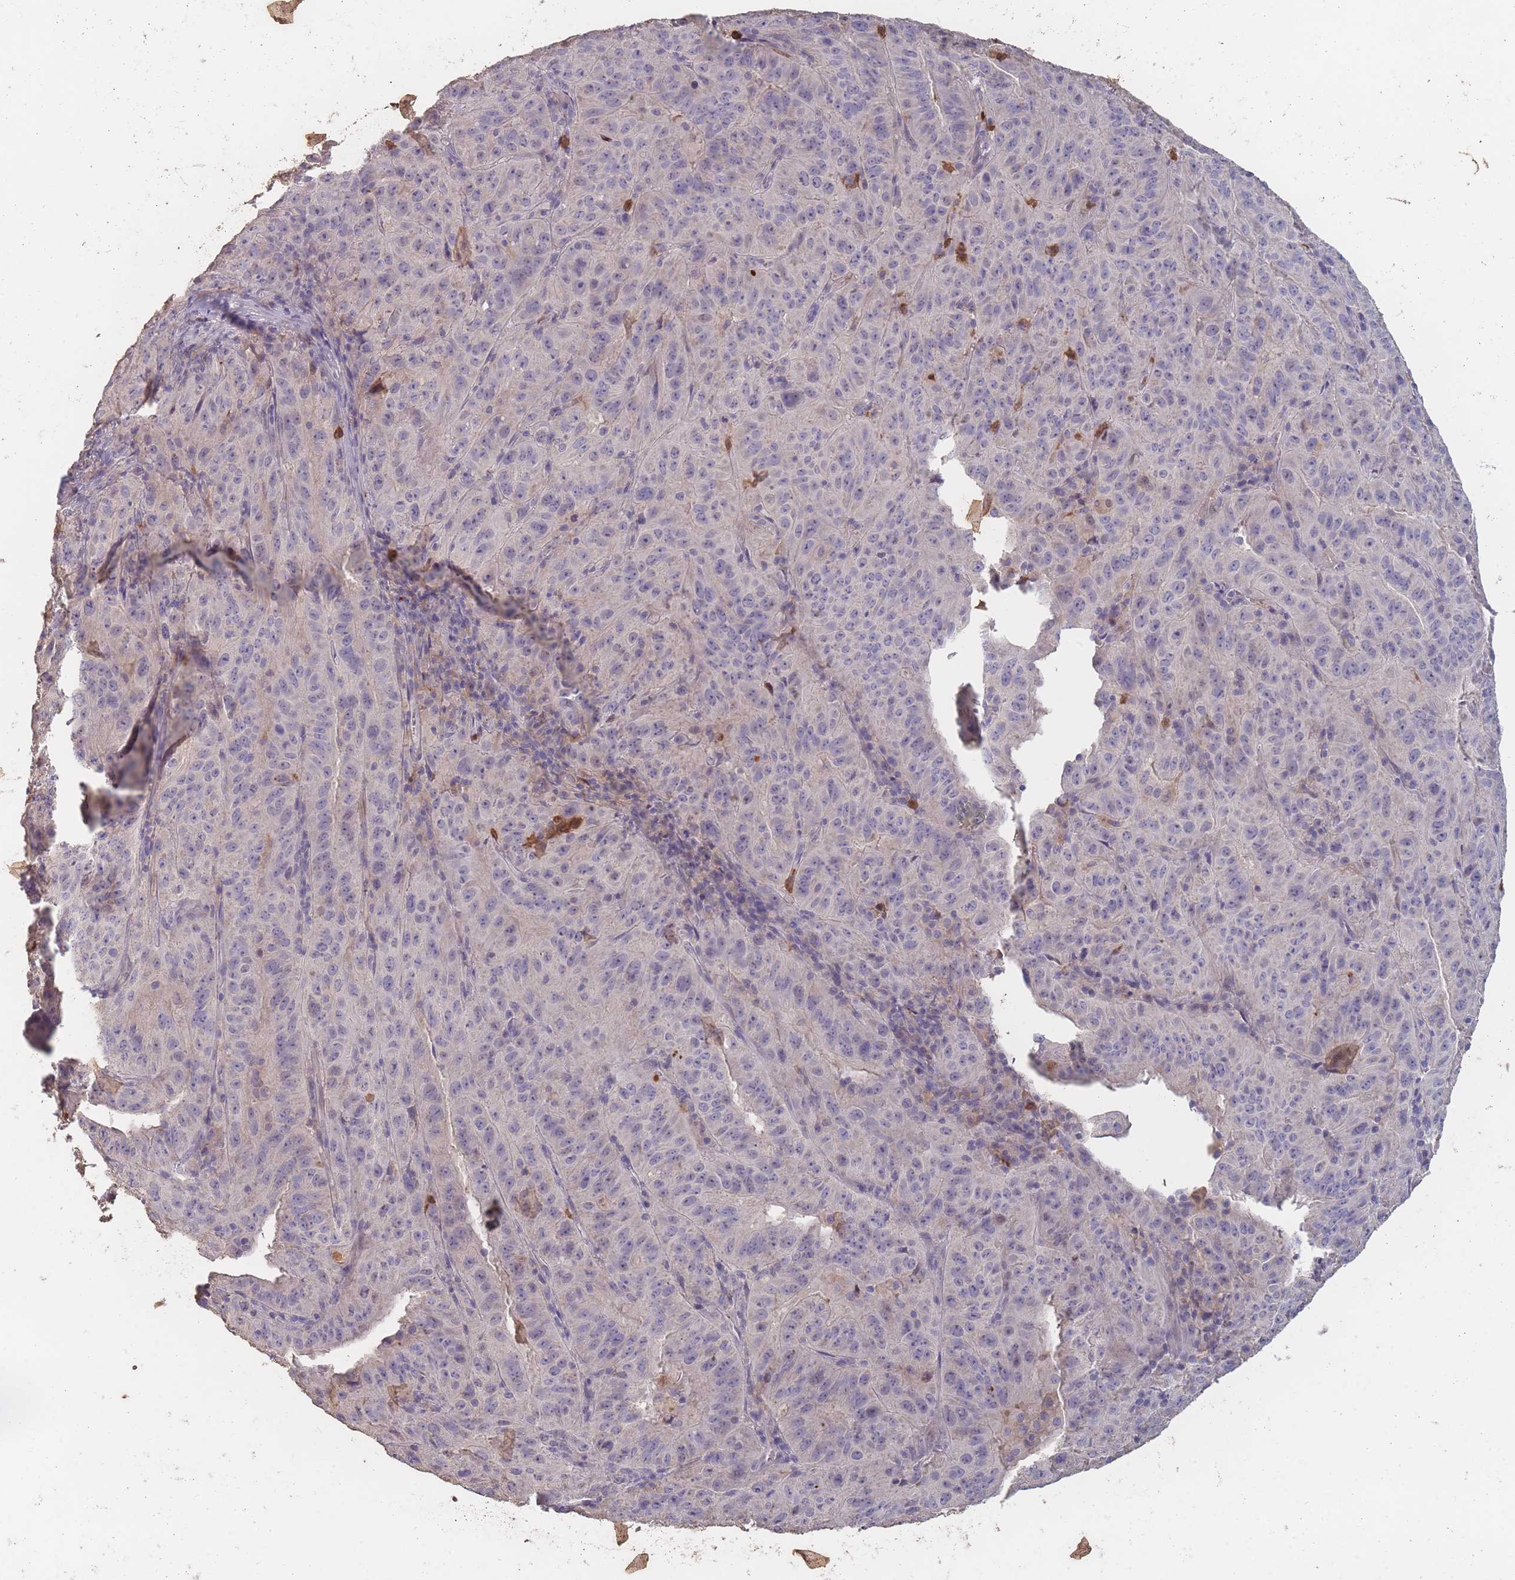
{"staining": {"intensity": "negative", "quantity": "none", "location": "none"}, "tissue": "pancreatic cancer", "cell_type": "Tumor cells", "image_type": "cancer", "snomed": [{"axis": "morphology", "description": "Adenocarcinoma, NOS"}, {"axis": "topography", "description": "Pancreas"}], "caption": "Tumor cells show no significant positivity in pancreatic cancer (adenocarcinoma).", "gene": "BST1", "patient": {"sex": "male", "age": 63}}